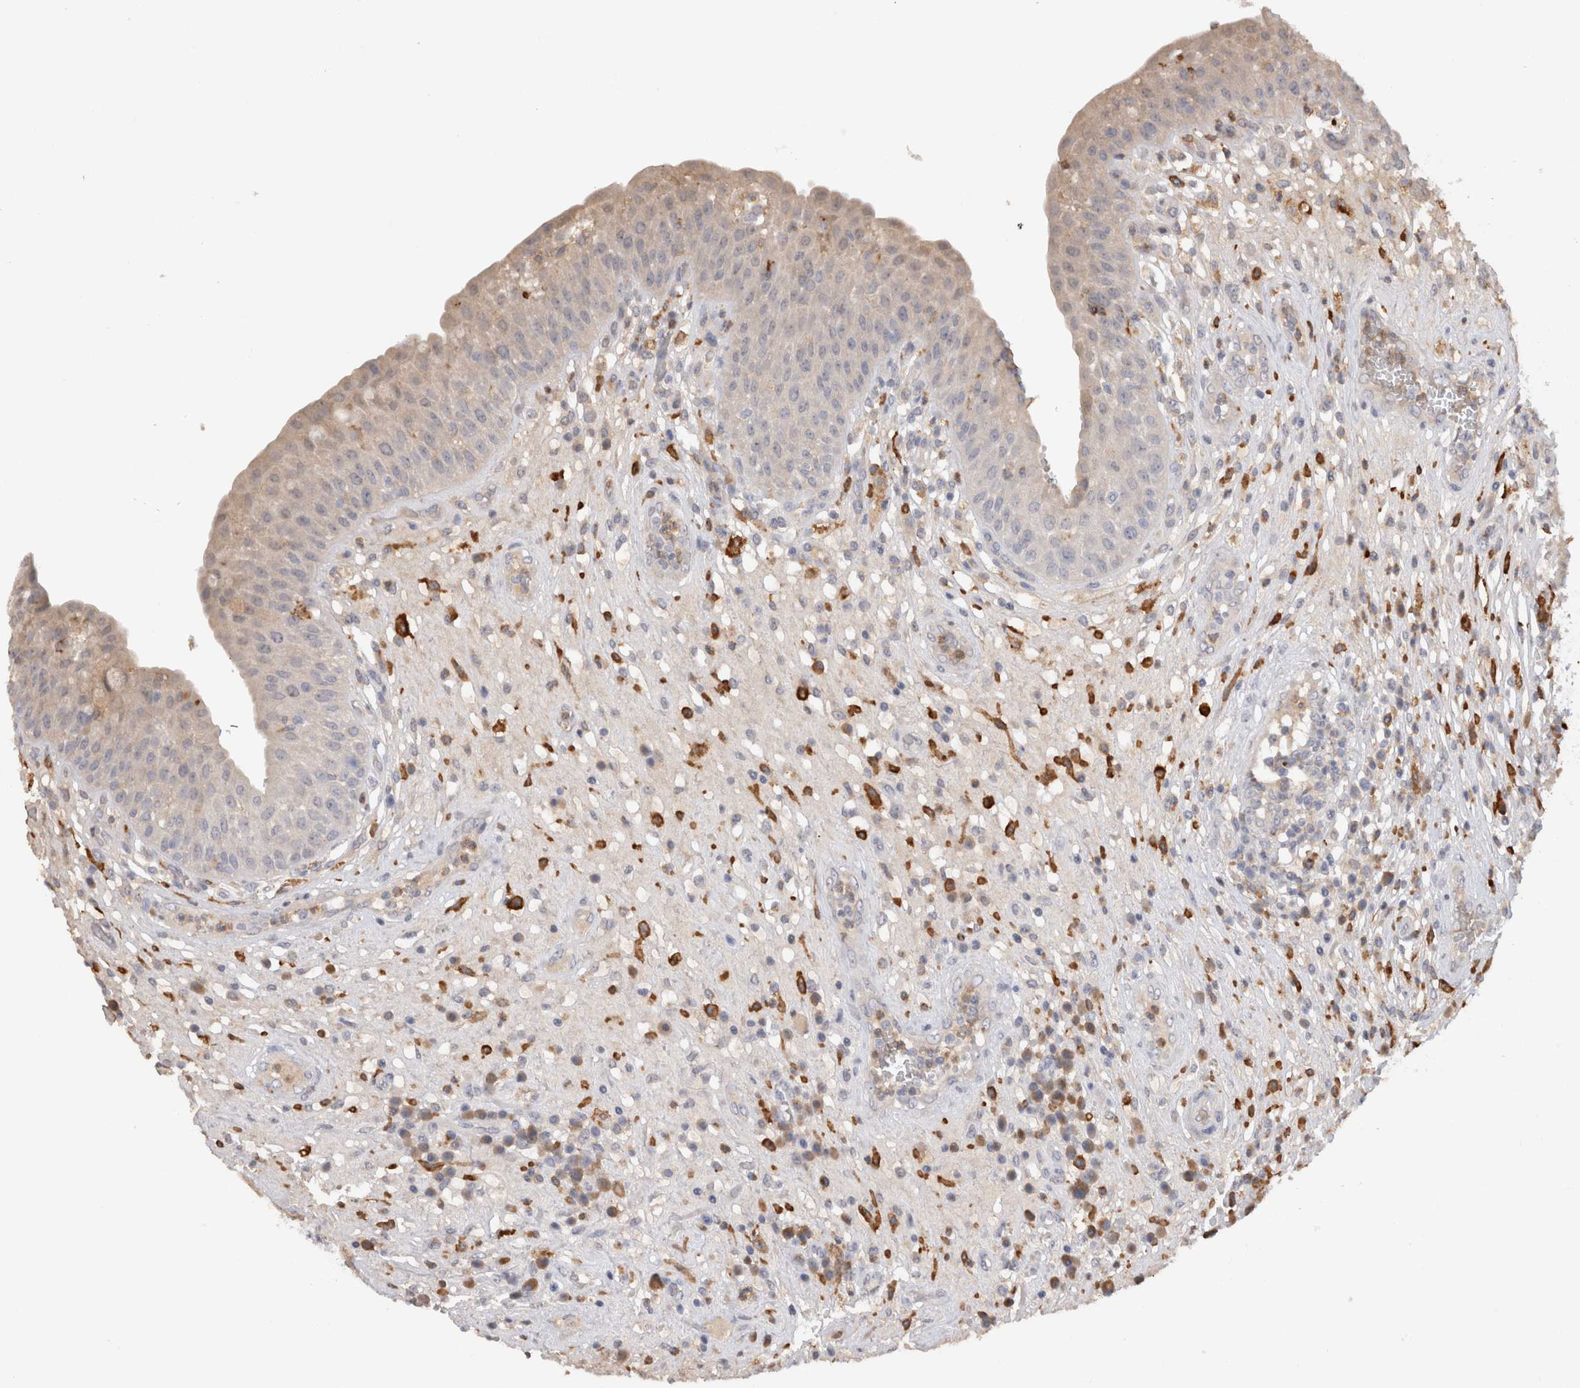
{"staining": {"intensity": "negative", "quantity": "none", "location": "none"}, "tissue": "urinary bladder", "cell_type": "Urothelial cells", "image_type": "normal", "snomed": [{"axis": "morphology", "description": "Normal tissue, NOS"}, {"axis": "topography", "description": "Urinary bladder"}], "caption": "IHC of normal human urinary bladder reveals no staining in urothelial cells.", "gene": "VSIG4", "patient": {"sex": "female", "age": 62}}